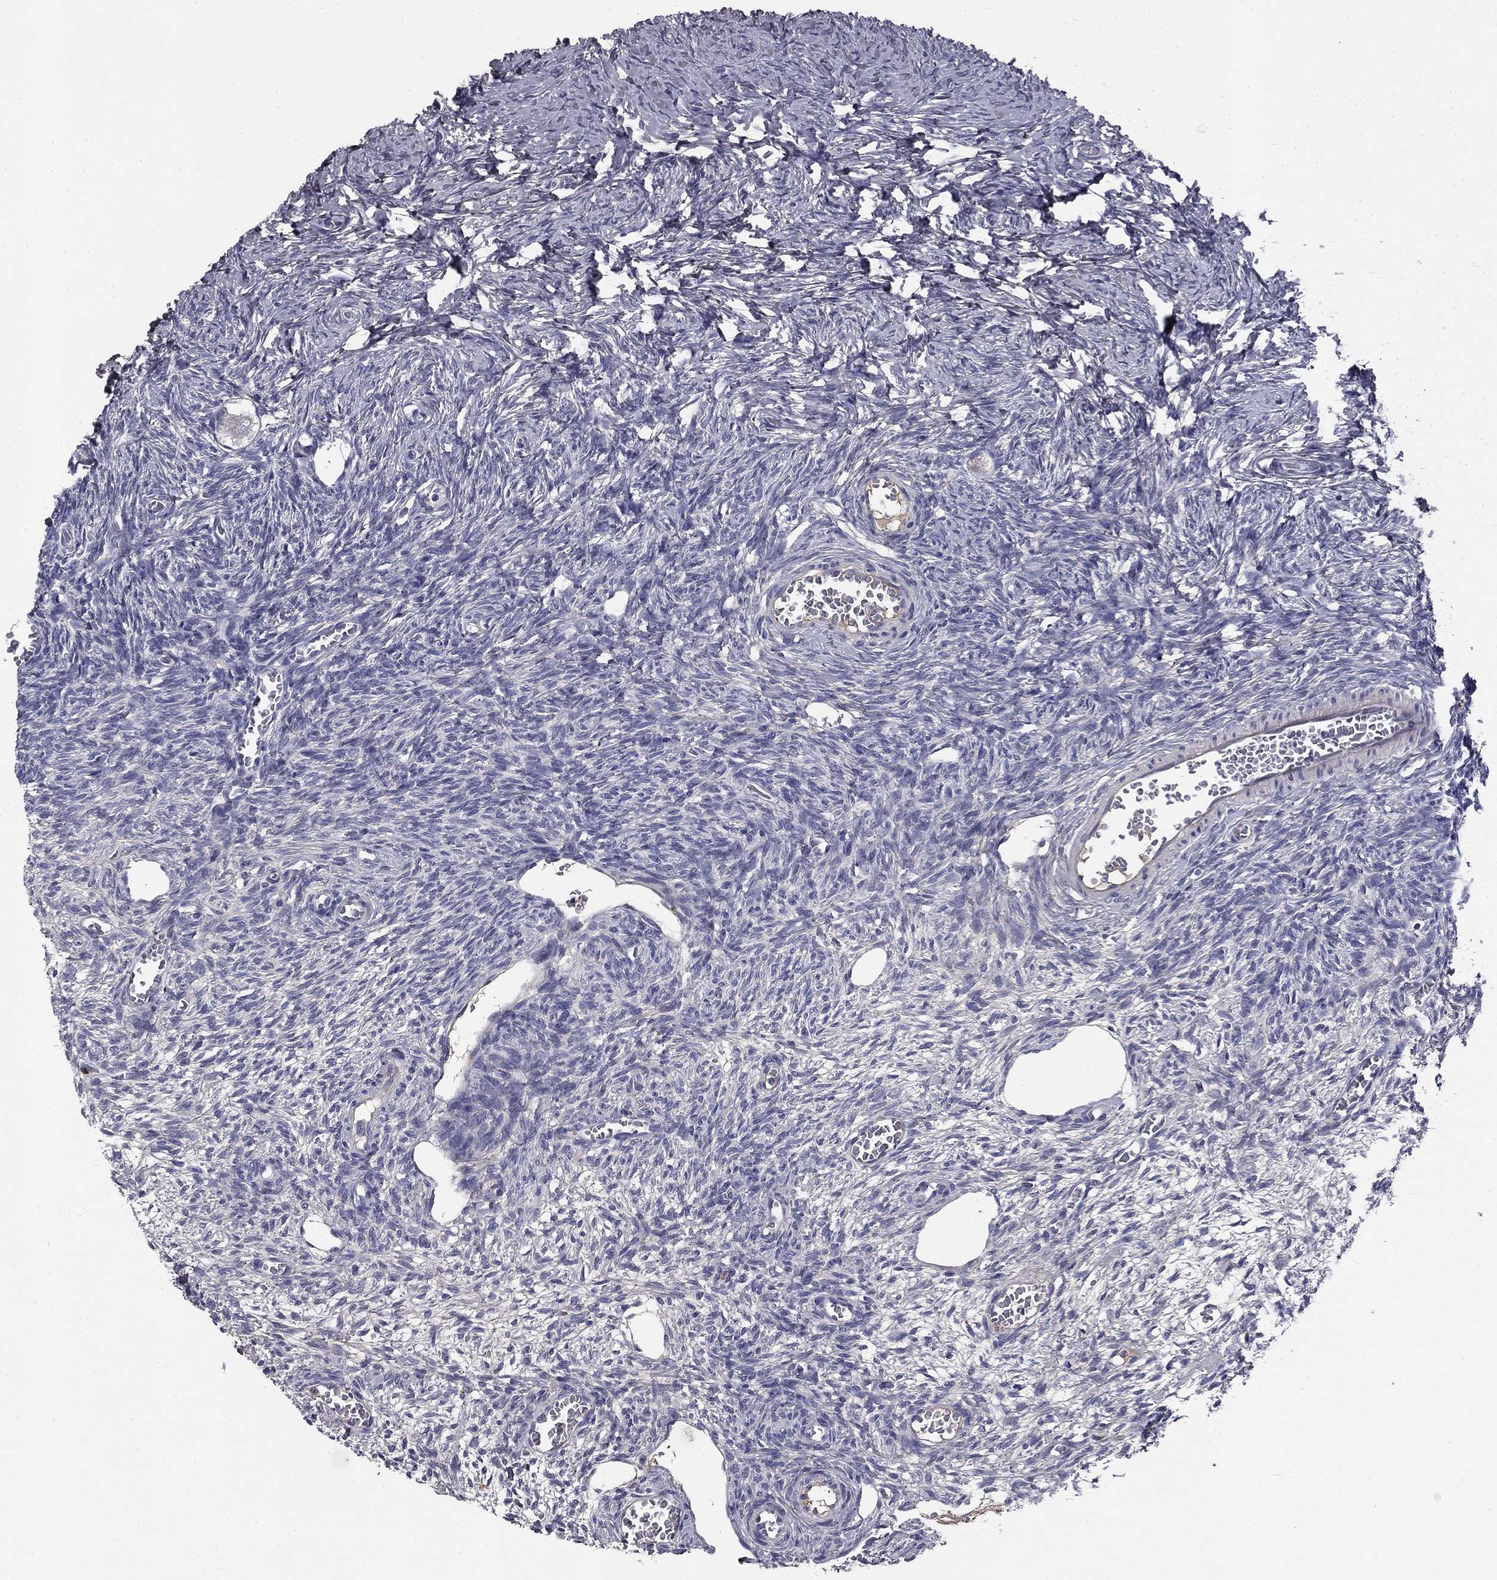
{"staining": {"intensity": "negative", "quantity": "none", "location": "none"}, "tissue": "ovary", "cell_type": "Follicle cells", "image_type": "normal", "snomed": [{"axis": "morphology", "description": "Normal tissue, NOS"}, {"axis": "topography", "description": "Ovary"}], "caption": "High magnification brightfield microscopy of unremarkable ovary stained with DAB (brown) and counterstained with hematoxylin (blue): follicle cells show no significant staining. Nuclei are stained in blue.", "gene": "COL2A1", "patient": {"sex": "female", "age": 27}}